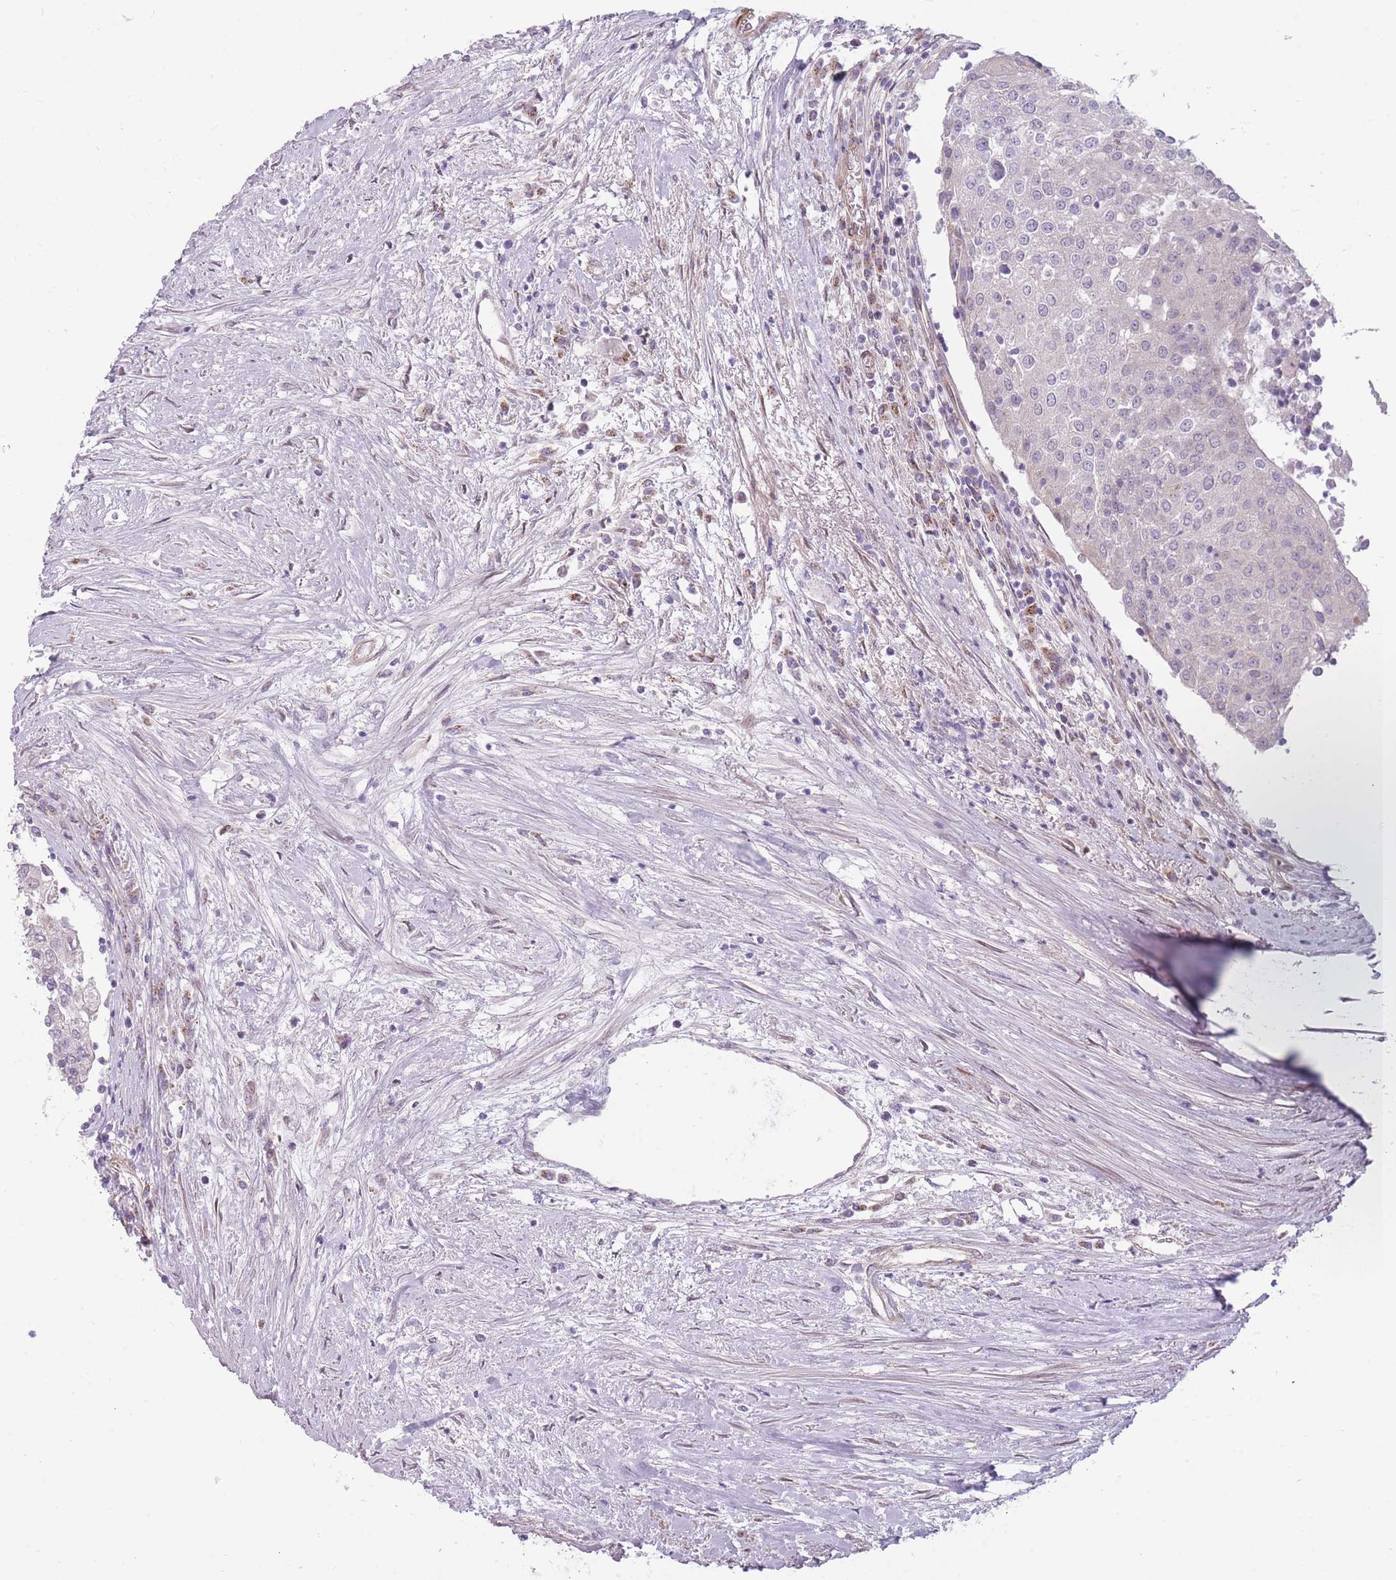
{"staining": {"intensity": "negative", "quantity": "none", "location": "none"}, "tissue": "urothelial cancer", "cell_type": "Tumor cells", "image_type": "cancer", "snomed": [{"axis": "morphology", "description": "Urothelial carcinoma, High grade"}, {"axis": "topography", "description": "Urinary bladder"}], "caption": "There is no significant staining in tumor cells of high-grade urothelial carcinoma.", "gene": "PGRMC2", "patient": {"sex": "female", "age": 85}}